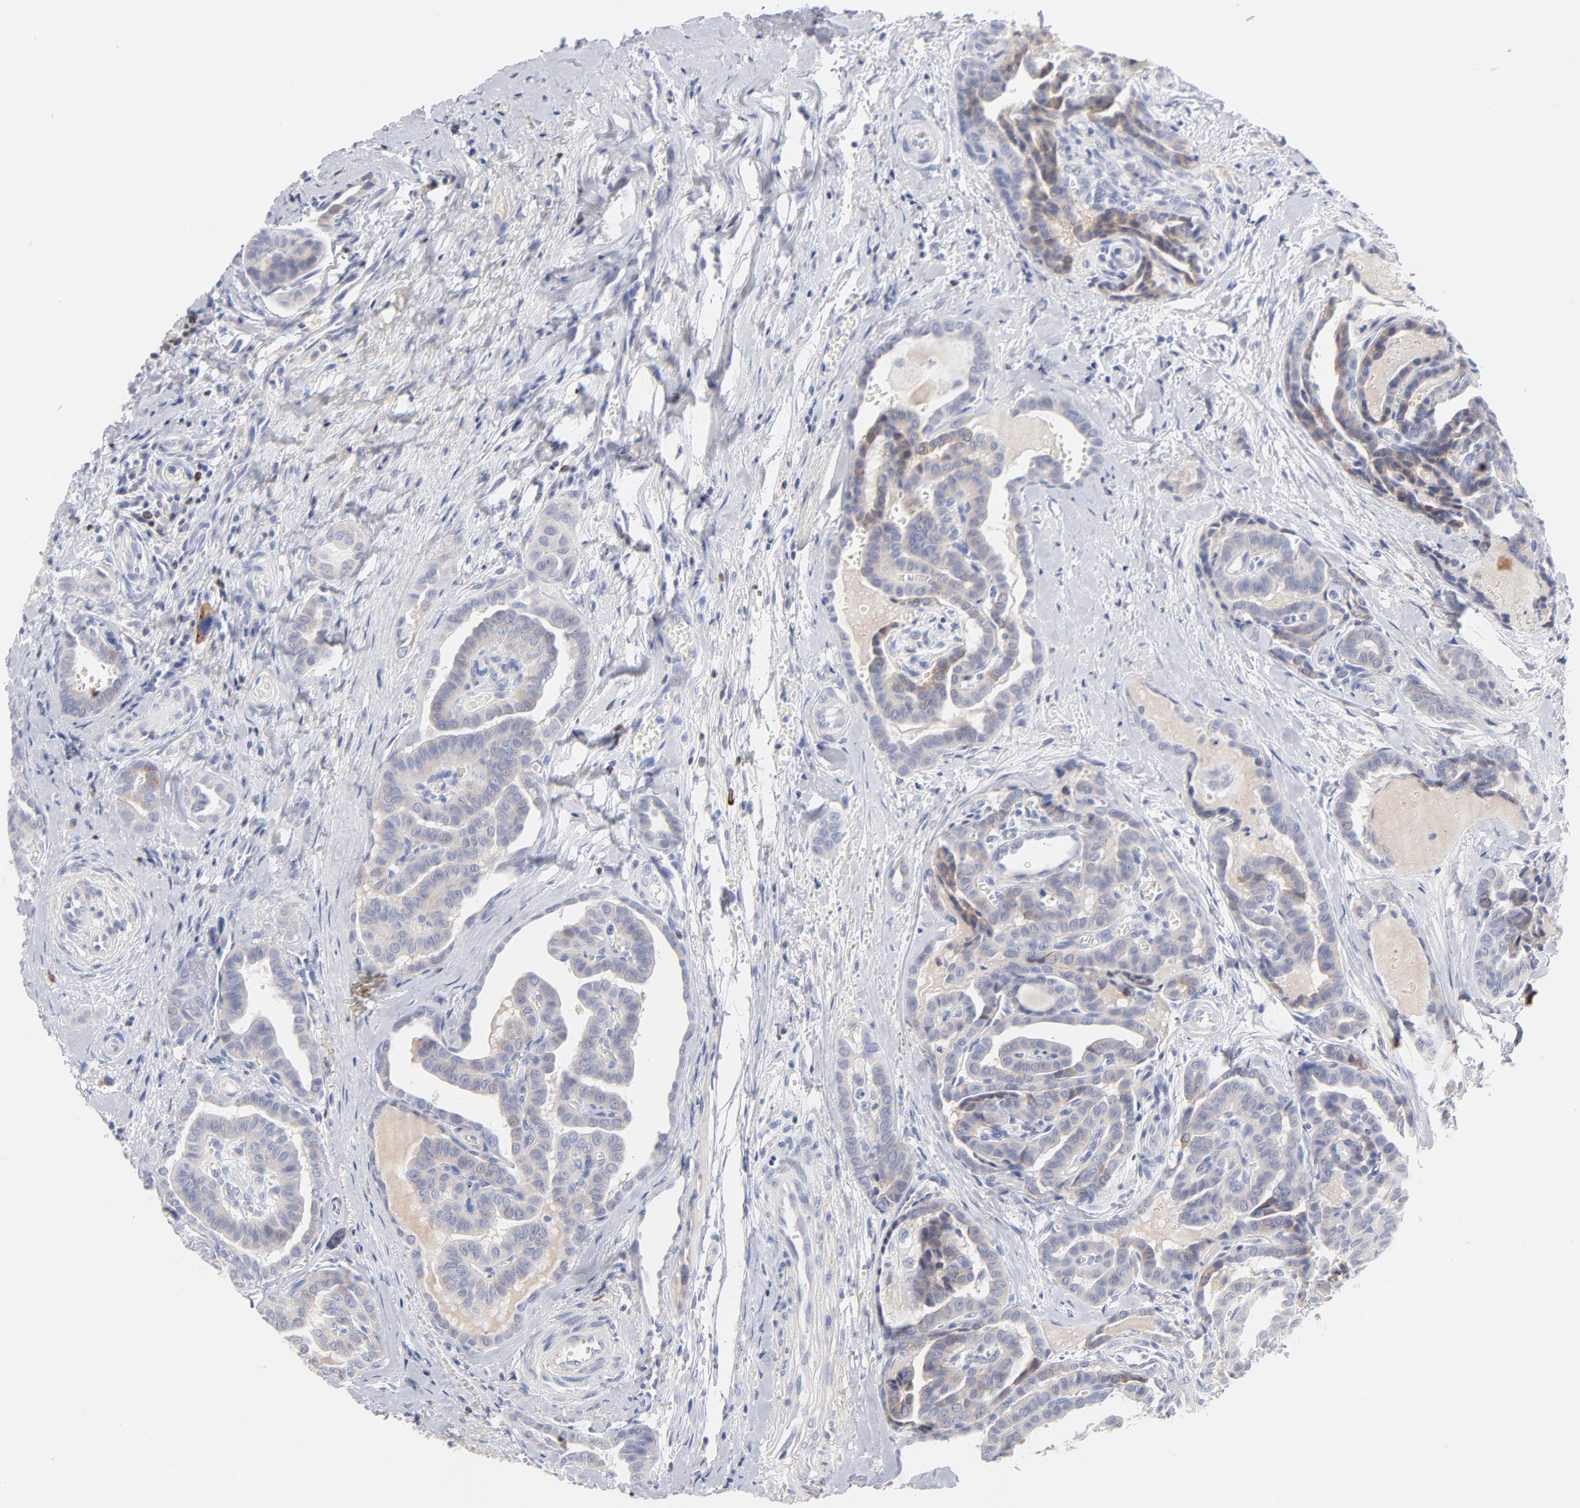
{"staining": {"intensity": "moderate", "quantity": "25%-75%", "location": "cytoplasmic/membranous"}, "tissue": "thyroid cancer", "cell_type": "Tumor cells", "image_type": "cancer", "snomed": [{"axis": "morphology", "description": "Carcinoma, NOS"}, {"axis": "topography", "description": "Thyroid gland"}], "caption": "A medium amount of moderate cytoplasmic/membranous expression is appreciated in about 25%-75% of tumor cells in thyroid cancer (carcinoma) tissue. (DAB IHC, brown staining for protein, blue staining for nuclei).", "gene": "MID1", "patient": {"sex": "female", "age": 91}}